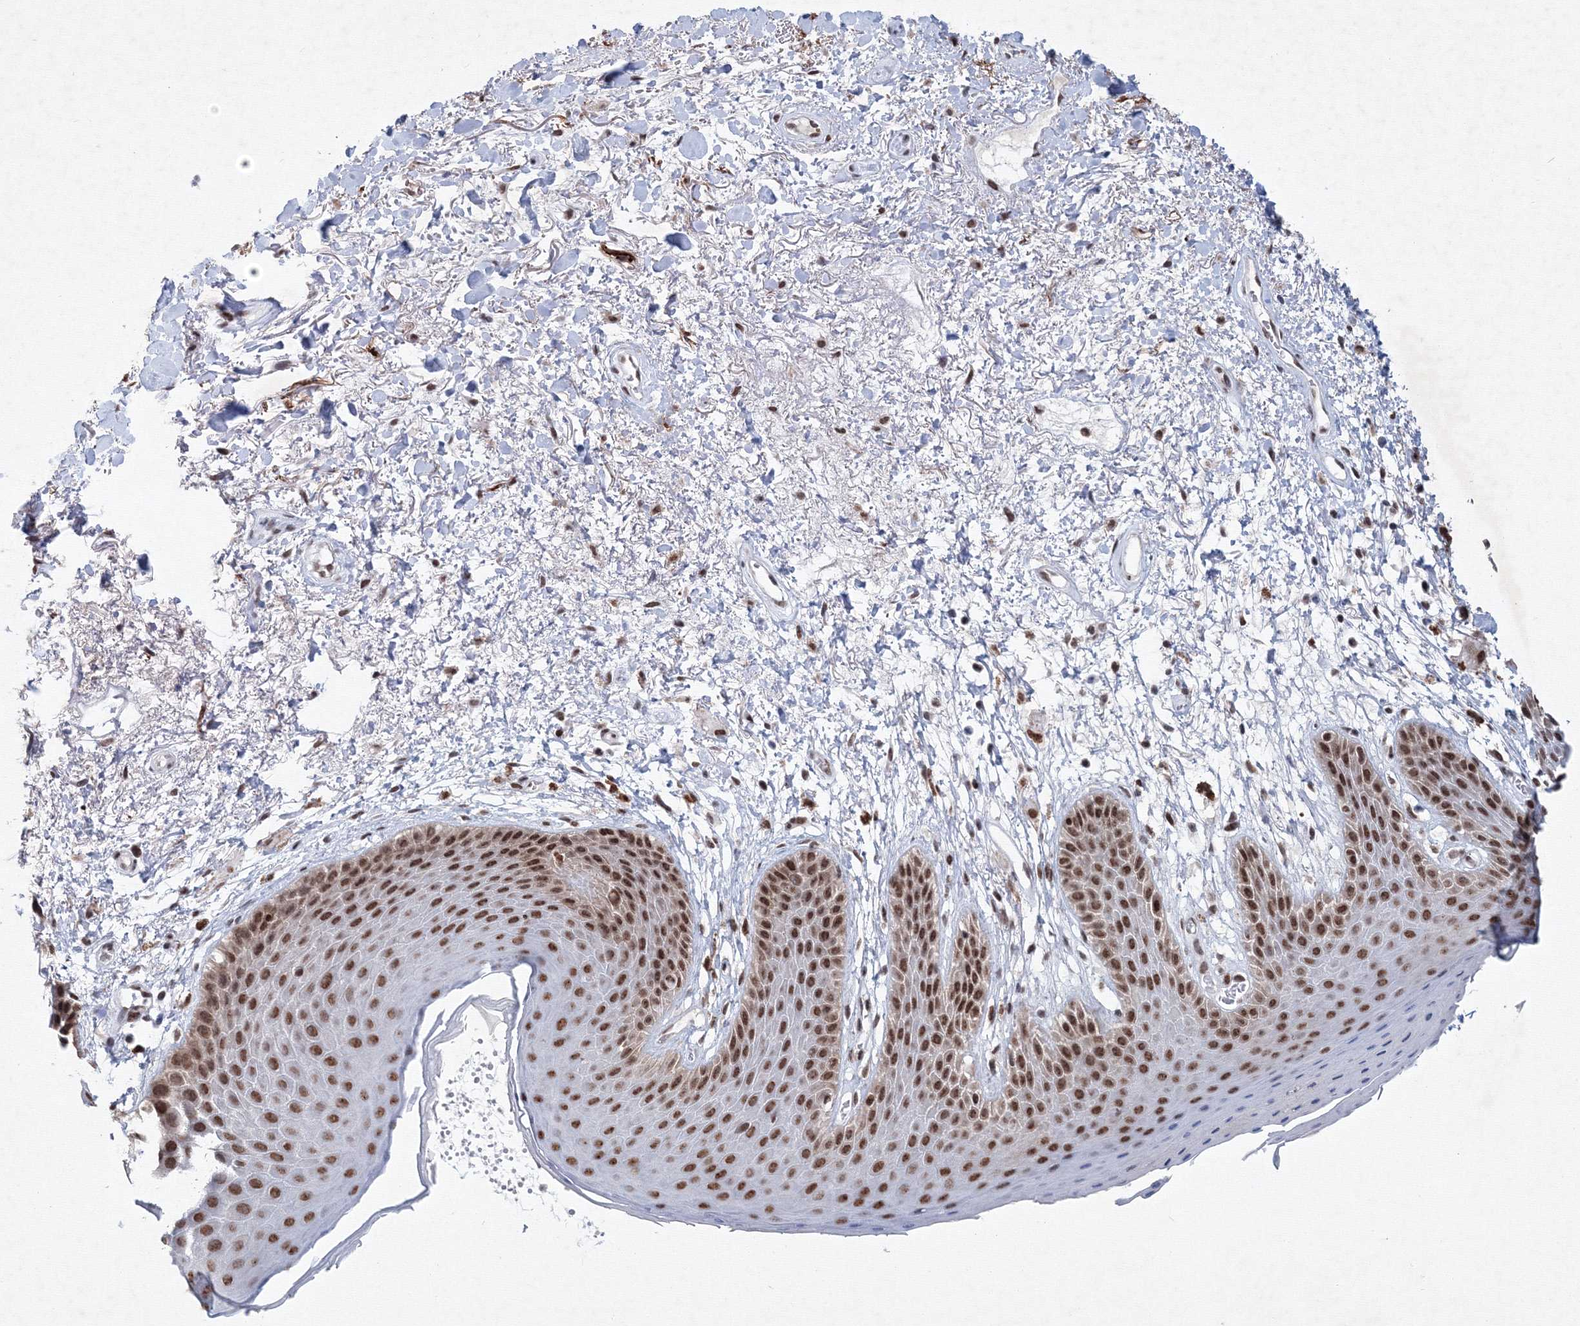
{"staining": {"intensity": "strong", "quantity": ">75%", "location": "nuclear"}, "tissue": "skin", "cell_type": "Epidermal cells", "image_type": "normal", "snomed": [{"axis": "morphology", "description": "Normal tissue, NOS"}, {"axis": "topography", "description": "Anal"}], "caption": "Immunohistochemical staining of unremarkable human skin exhibits strong nuclear protein positivity in approximately >75% of epidermal cells. Nuclei are stained in blue.", "gene": "SF3B6", "patient": {"sex": "male", "age": 74}}